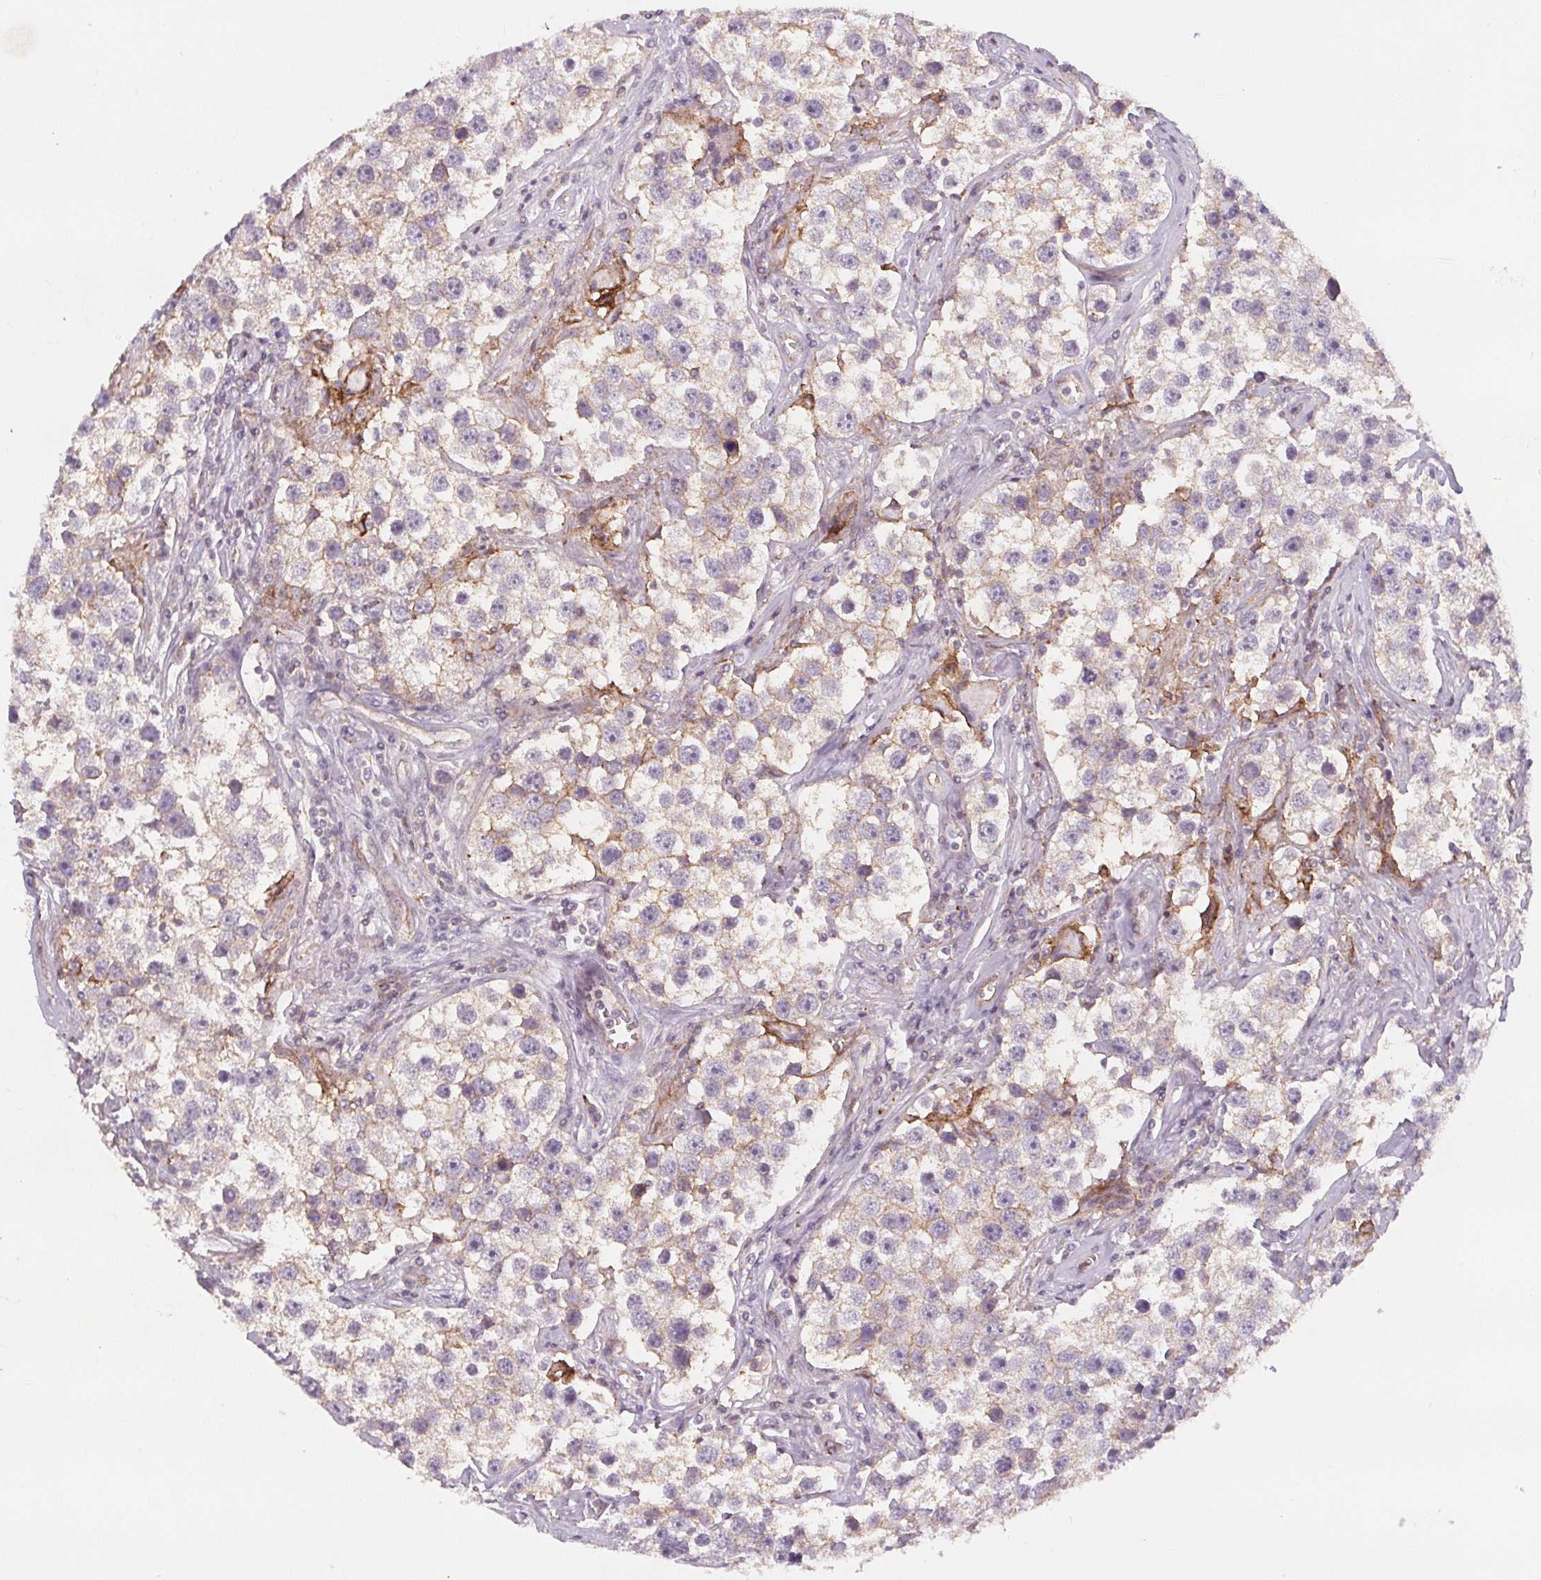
{"staining": {"intensity": "moderate", "quantity": "<25%", "location": "cytoplasmic/membranous"}, "tissue": "testis cancer", "cell_type": "Tumor cells", "image_type": "cancer", "snomed": [{"axis": "morphology", "description": "Seminoma, NOS"}, {"axis": "topography", "description": "Testis"}], "caption": "The histopathology image shows immunohistochemical staining of testis cancer (seminoma). There is moderate cytoplasmic/membranous expression is seen in about <25% of tumor cells. (brown staining indicates protein expression, while blue staining denotes nuclei).", "gene": "ATP1A1", "patient": {"sex": "male", "age": 49}}